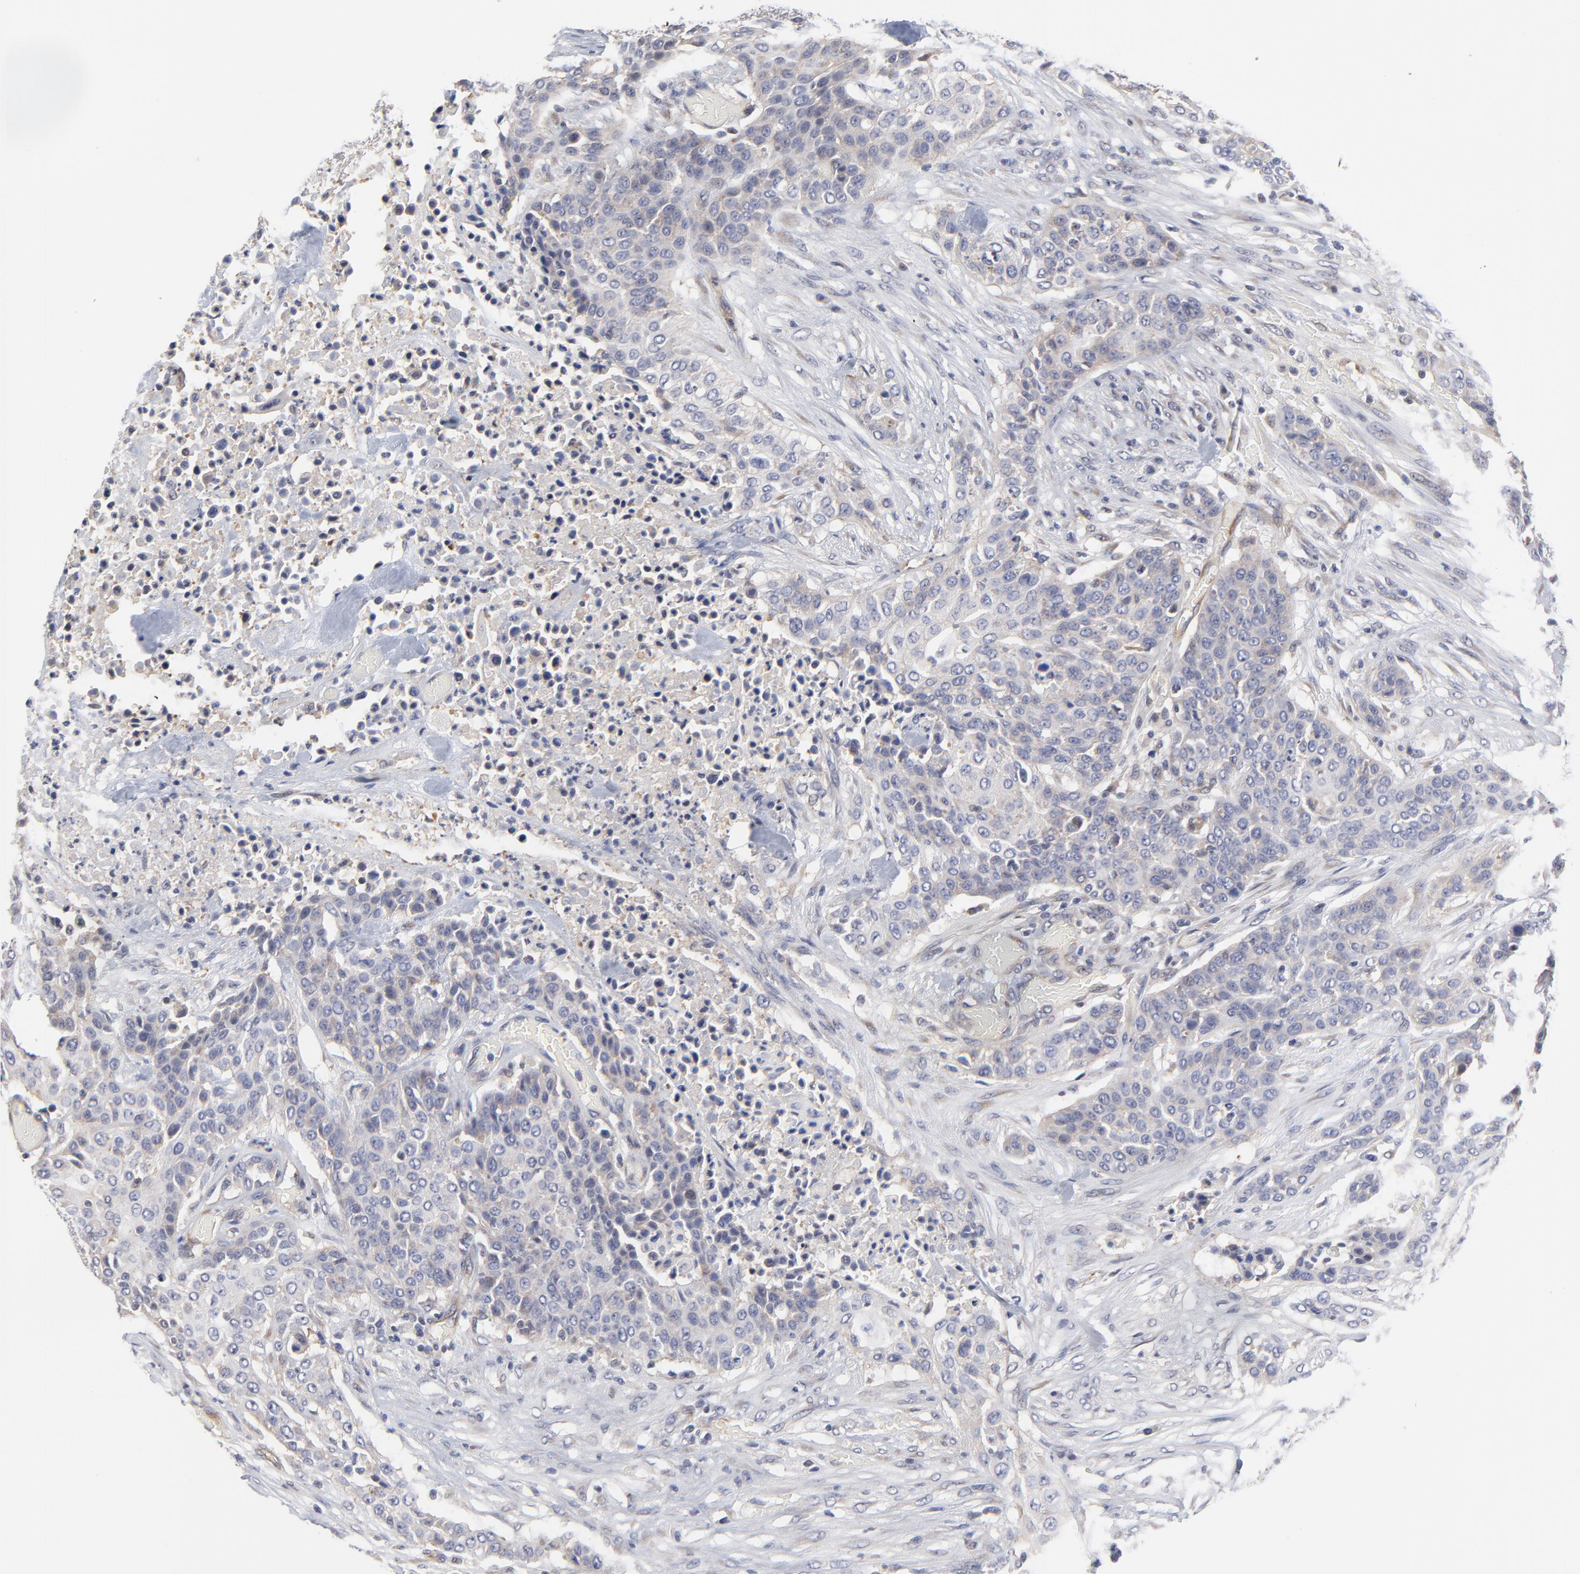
{"staining": {"intensity": "weak", "quantity": "25%-75%", "location": "cytoplasmic/membranous"}, "tissue": "urothelial cancer", "cell_type": "Tumor cells", "image_type": "cancer", "snomed": [{"axis": "morphology", "description": "Urothelial carcinoma, High grade"}, {"axis": "topography", "description": "Urinary bladder"}], "caption": "Tumor cells reveal low levels of weak cytoplasmic/membranous expression in about 25%-75% of cells in human urothelial cancer.", "gene": "ZNF157", "patient": {"sex": "male", "age": 74}}